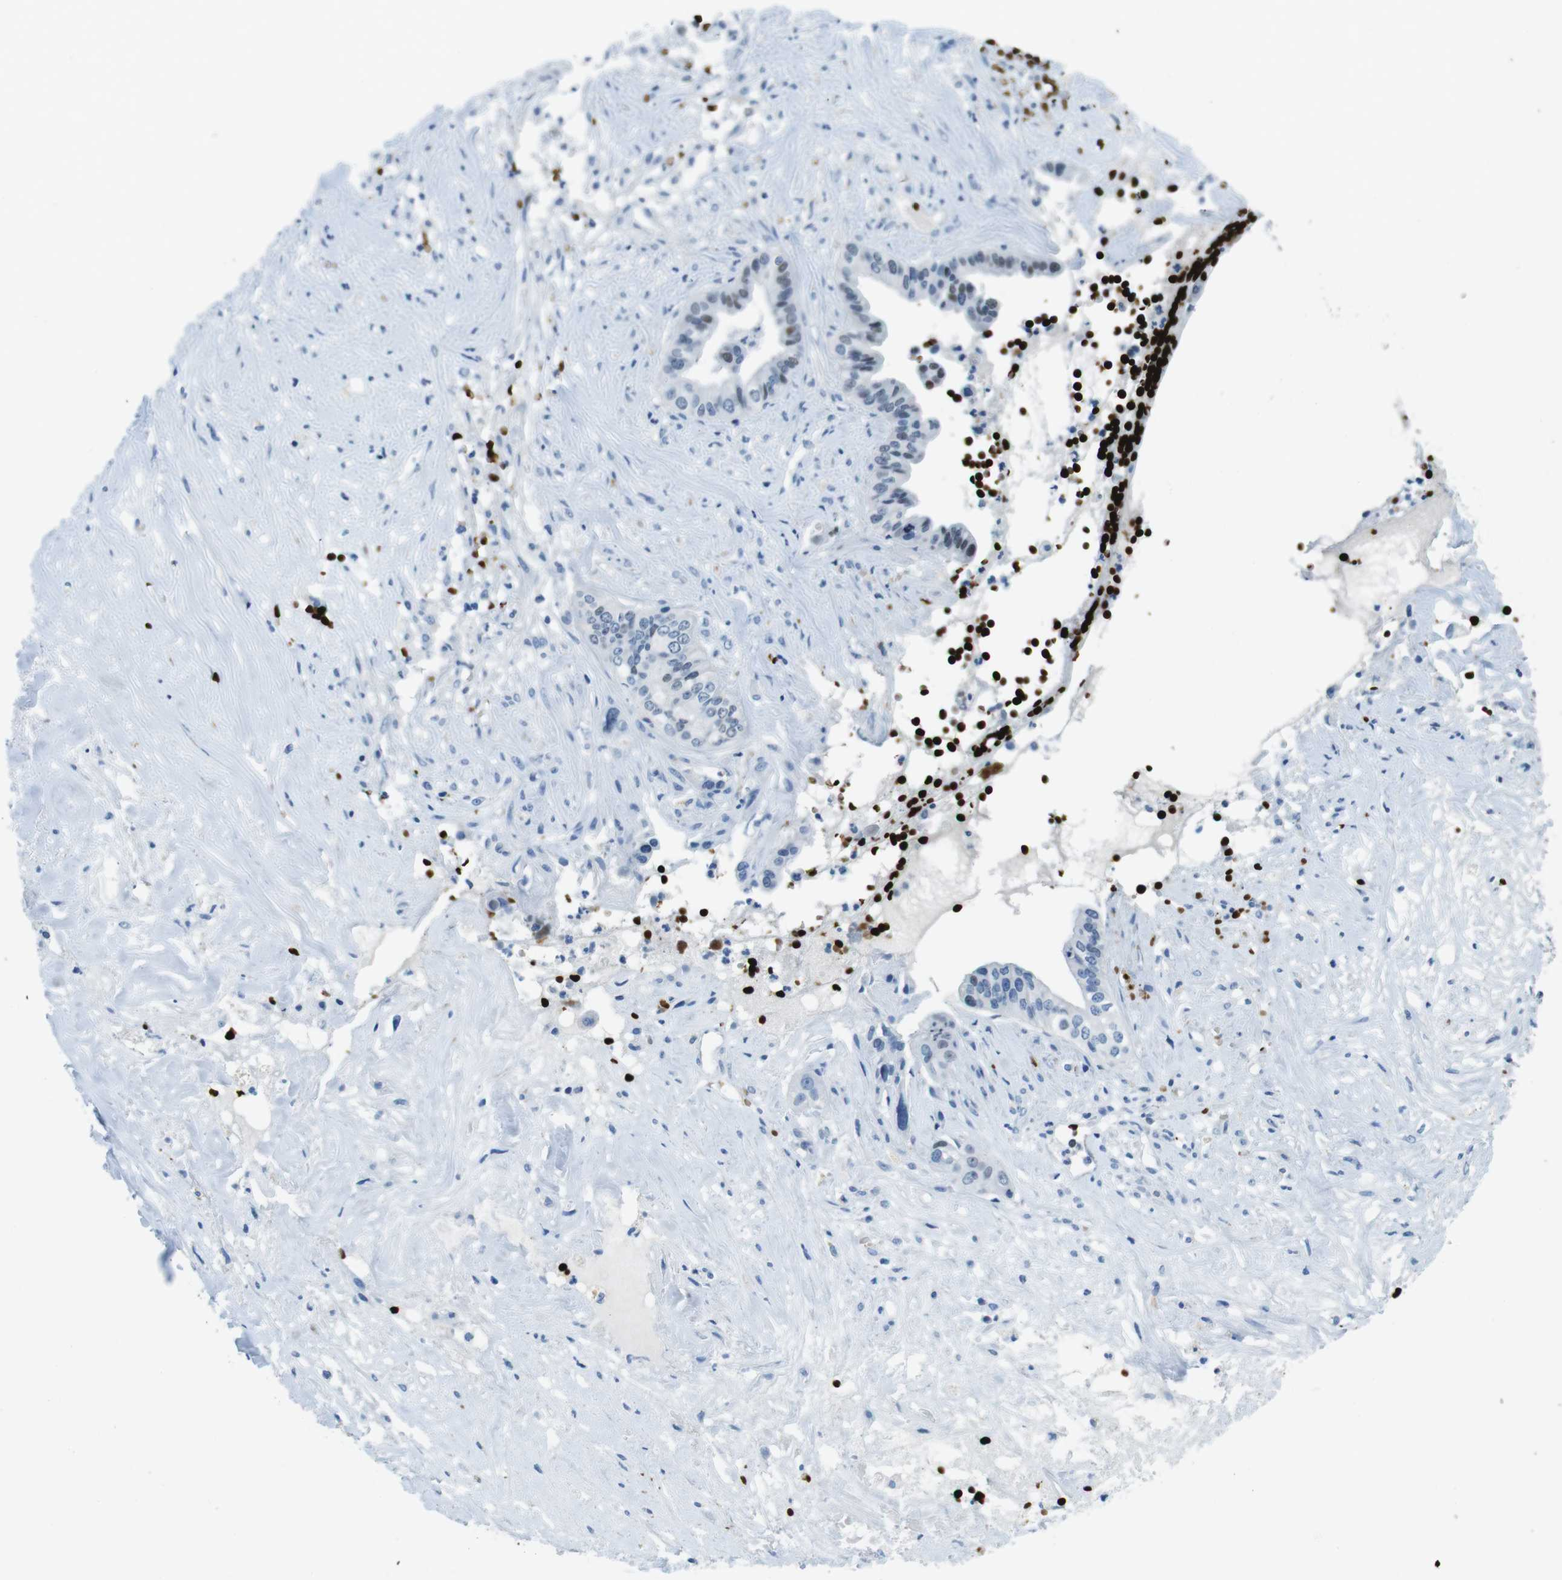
{"staining": {"intensity": "weak", "quantity": "<25%", "location": "nuclear"}, "tissue": "liver cancer", "cell_type": "Tumor cells", "image_type": "cancer", "snomed": [{"axis": "morphology", "description": "Cholangiocarcinoma"}, {"axis": "topography", "description": "Liver"}], "caption": "An image of liver cholangiocarcinoma stained for a protein reveals no brown staining in tumor cells. Brightfield microscopy of immunohistochemistry (IHC) stained with DAB (3,3'-diaminobenzidine) (brown) and hematoxylin (blue), captured at high magnification.", "gene": "TFAP2C", "patient": {"sex": "female", "age": 61}}